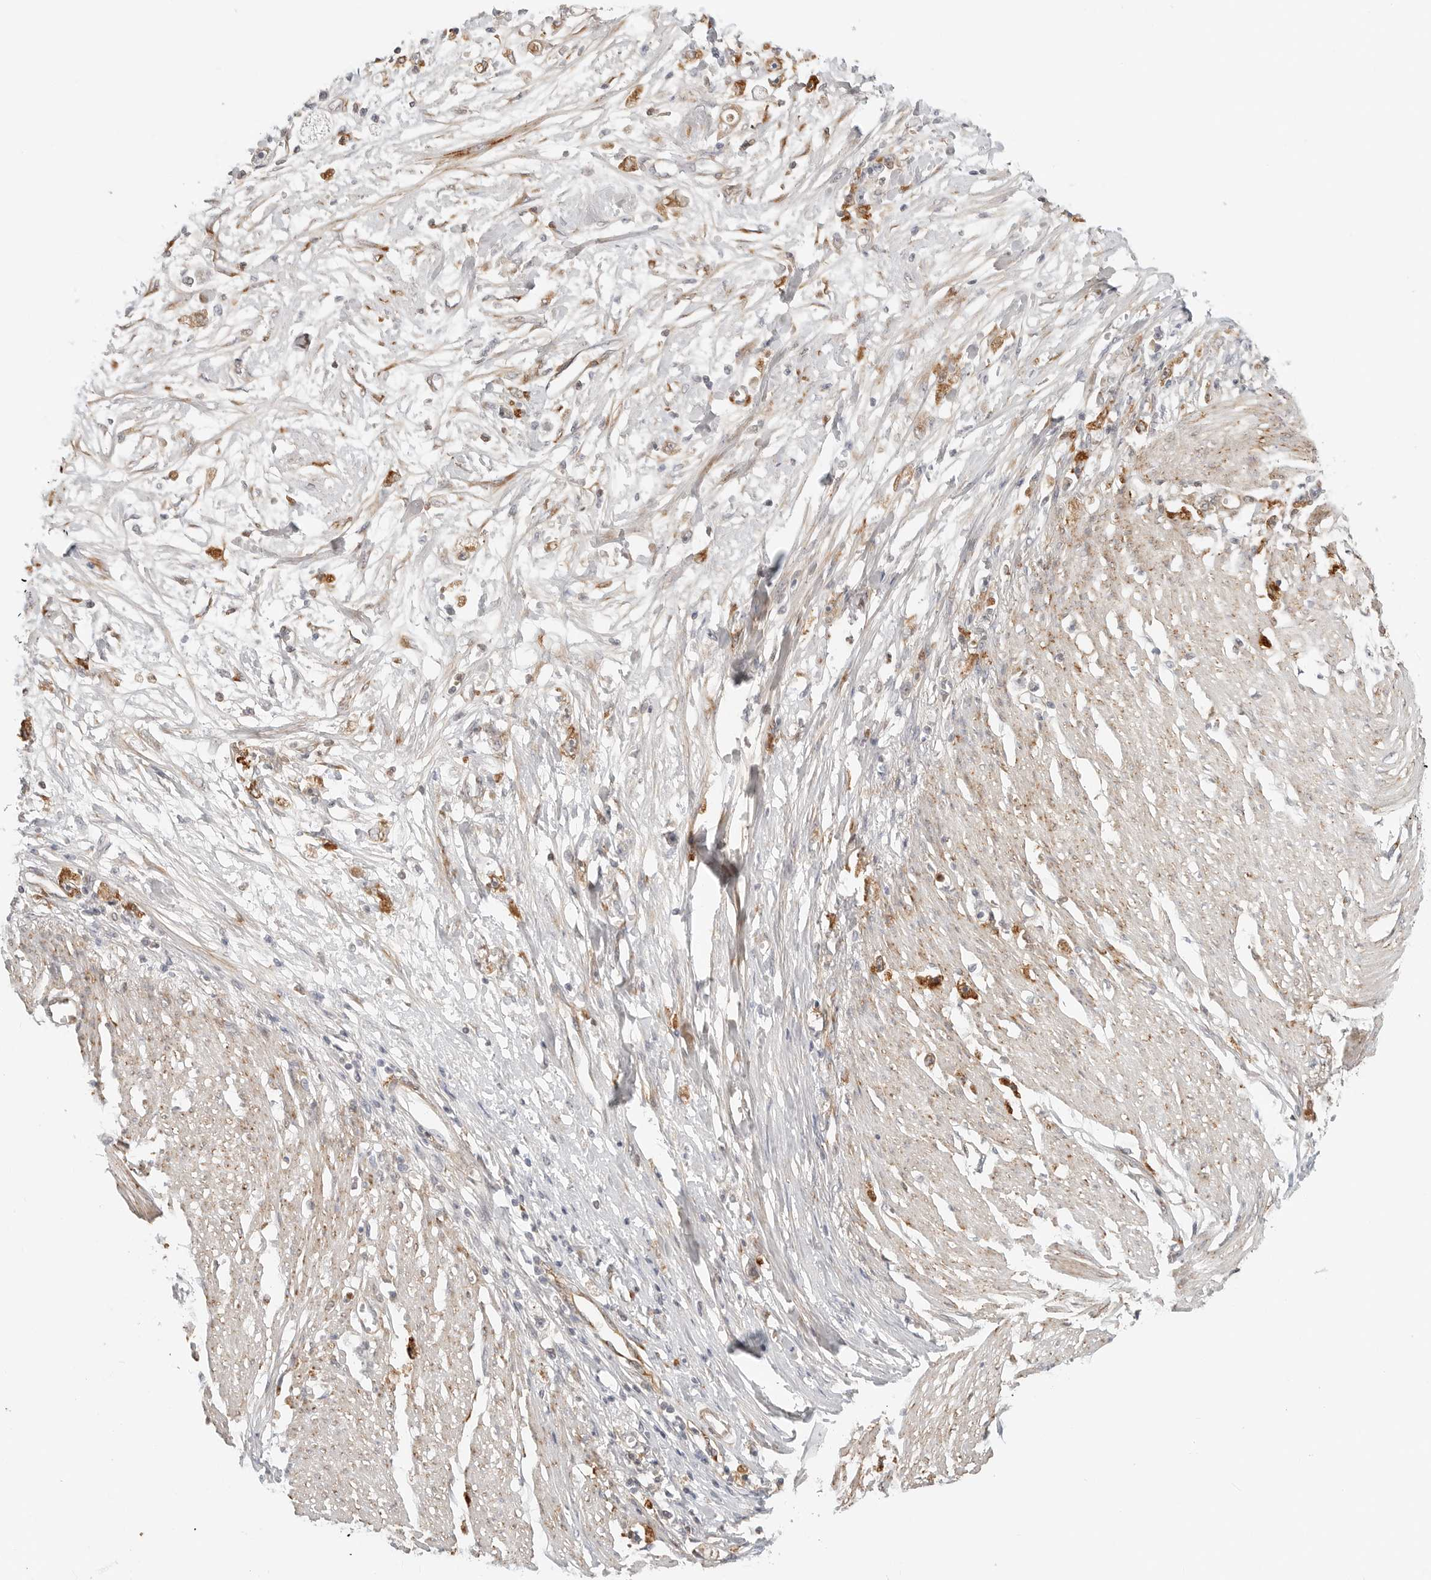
{"staining": {"intensity": "moderate", "quantity": "25%-75%", "location": "cytoplasmic/membranous"}, "tissue": "stomach cancer", "cell_type": "Tumor cells", "image_type": "cancer", "snomed": [{"axis": "morphology", "description": "Adenocarcinoma, NOS"}, {"axis": "topography", "description": "Stomach"}], "caption": "Immunohistochemical staining of human stomach cancer (adenocarcinoma) shows medium levels of moderate cytoplasmic/membranous positivity in about 25%-75% of tumor cells. (IHC, brightfield microscopy, high magnification).", "gene": "C1QTNF1", "patient": {"sex": "female", "age": 59}}